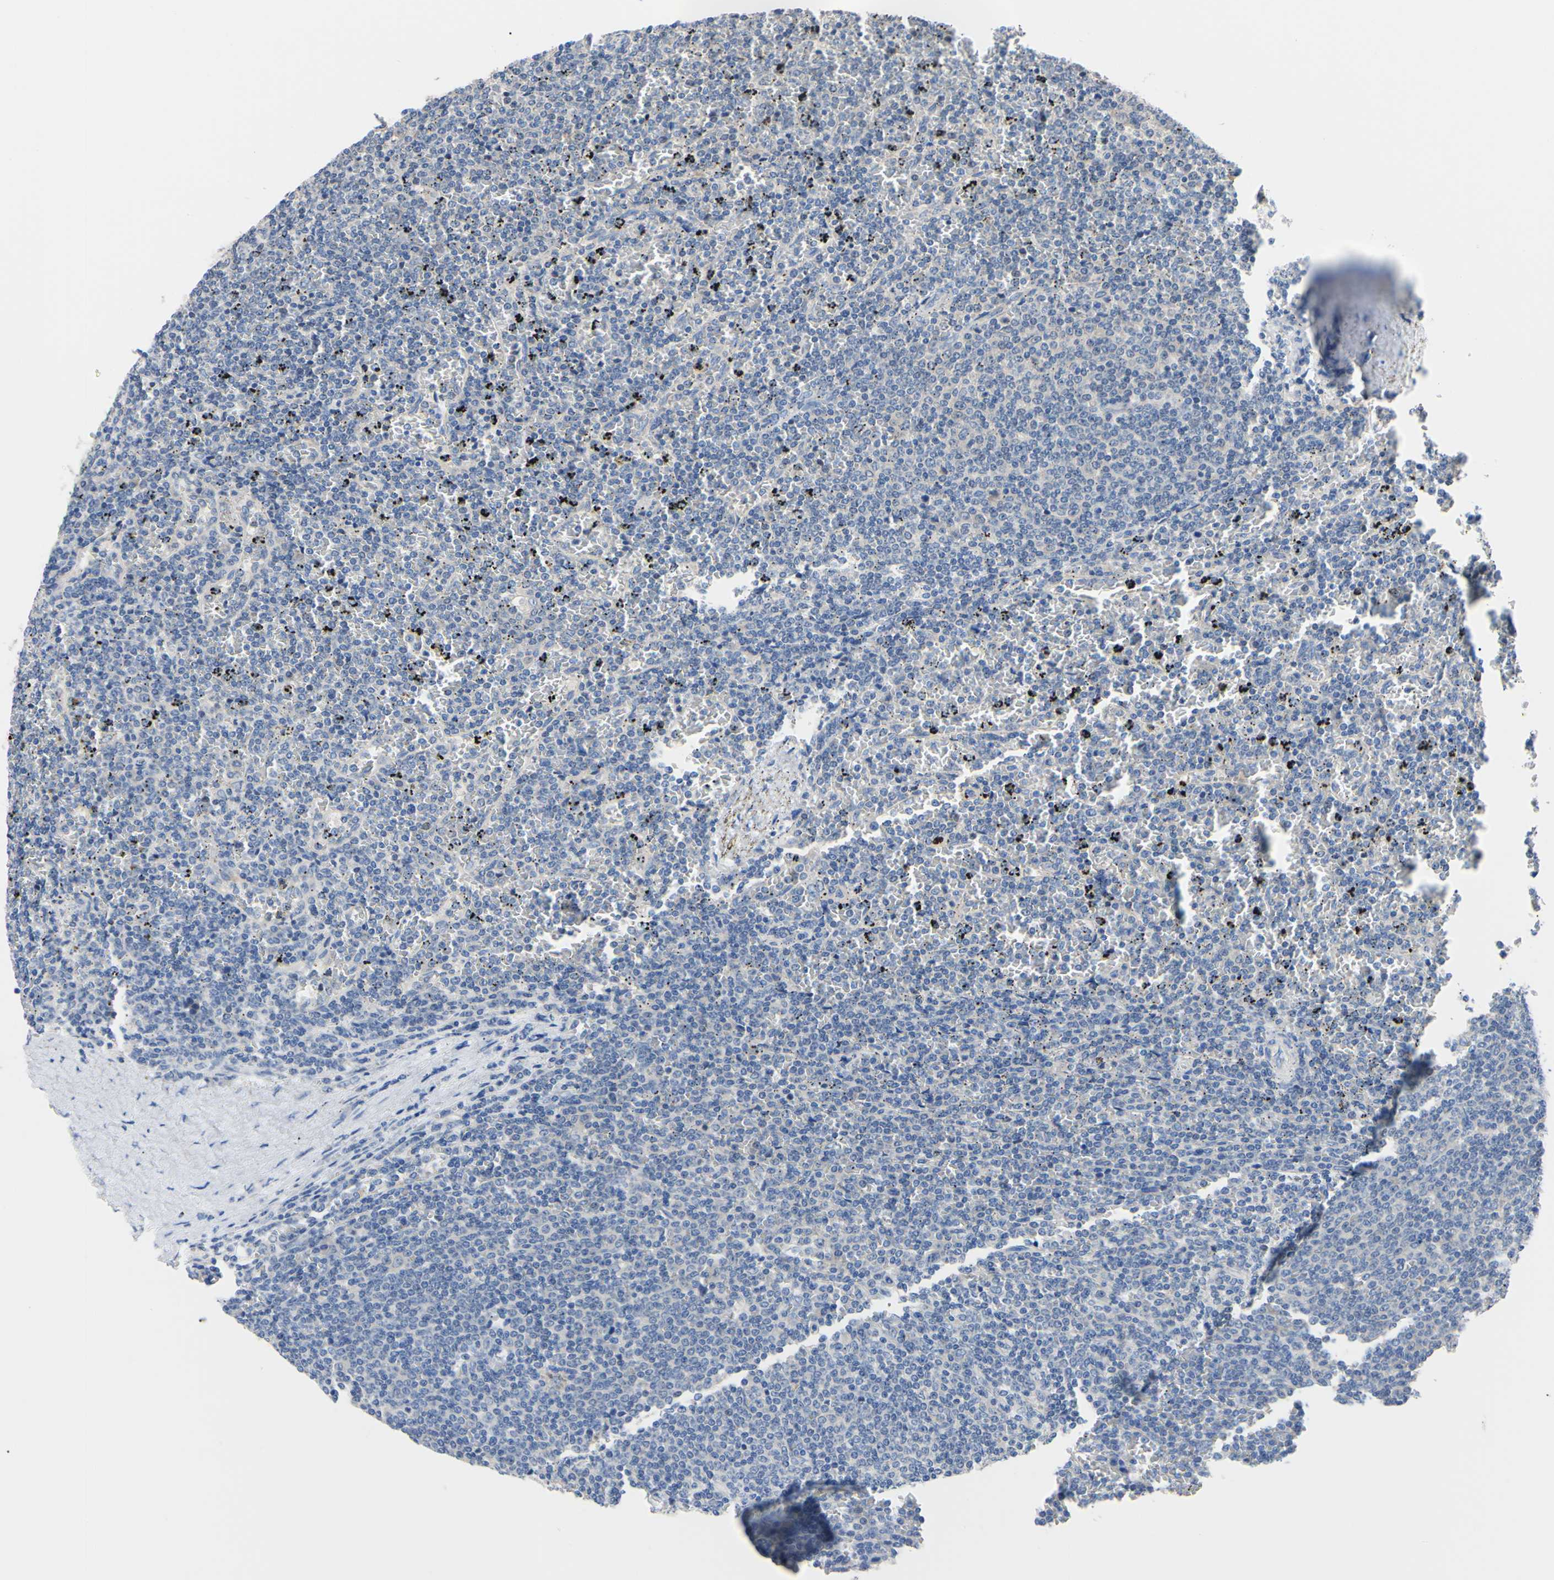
{"staining": {"intensity": "negative", "quantity": "none", "location": "none"}, "tissue": "lymphoma", "cell_type": "Tumor cells", "image_type": "cancer", "snomed": [{"axis": "morphology", "description": "Malignant lymphoma, non-Hodgkin's type, Low grade"}, {"axis": "topography", "description": "Spleen"}], "caption": "Malignant lymphoma, non-Hodgkin's type (low-grade) was stained to show a protein in brown. There is no significant positivity in tumor cells. (DAB immunohistochemistry (IHC) visualized using brightfield microscopy, high magnification).", "gene": "RARS1", "patient": {"sex": "female", "age": 77}}